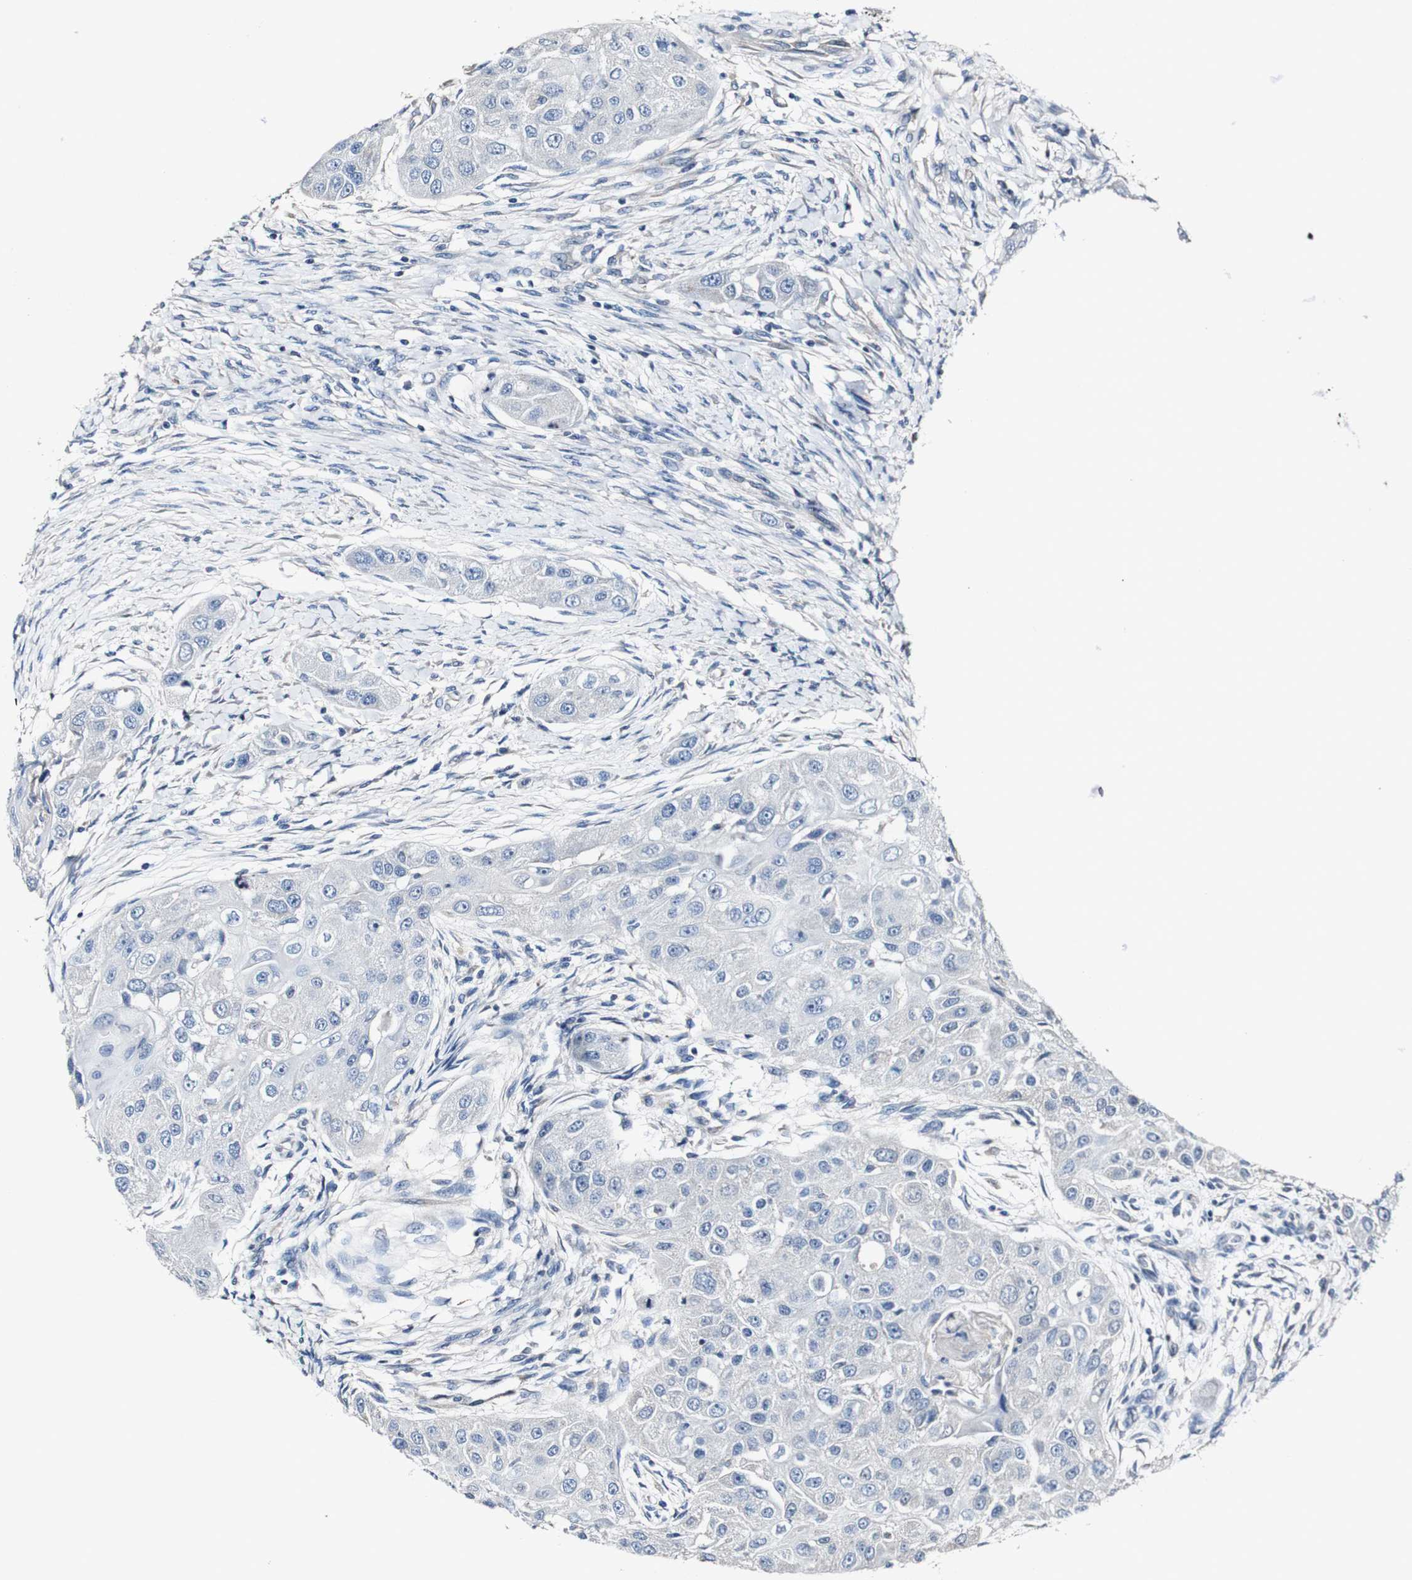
{"staining": {"intensity": "negative", "quantity": "none", "location": "none"}, "tissue": "head and neck cancer", "cell_type": "Tumor cells", "image_type": "cancer", "snomed": [{"axis": "morphology", "description": "Normal tissue, NOS"}, {"axis": "morphology", "description": "Squamous cell carcinoma, NOS"}, {"axis": "topography", "description": "Skeletal muscle"}, {"axis": "topography", "description": "Head-Neck"}], "caption": "A high-resolution photomicrograph shows IHC staining of squamous cell carcinoma (head and neck), which reveals no significant staining in tumor cells. Nuclei are stained in blue.", "gene": "GRAMD1A", "patient": {"sex": "male", "age": 51}}